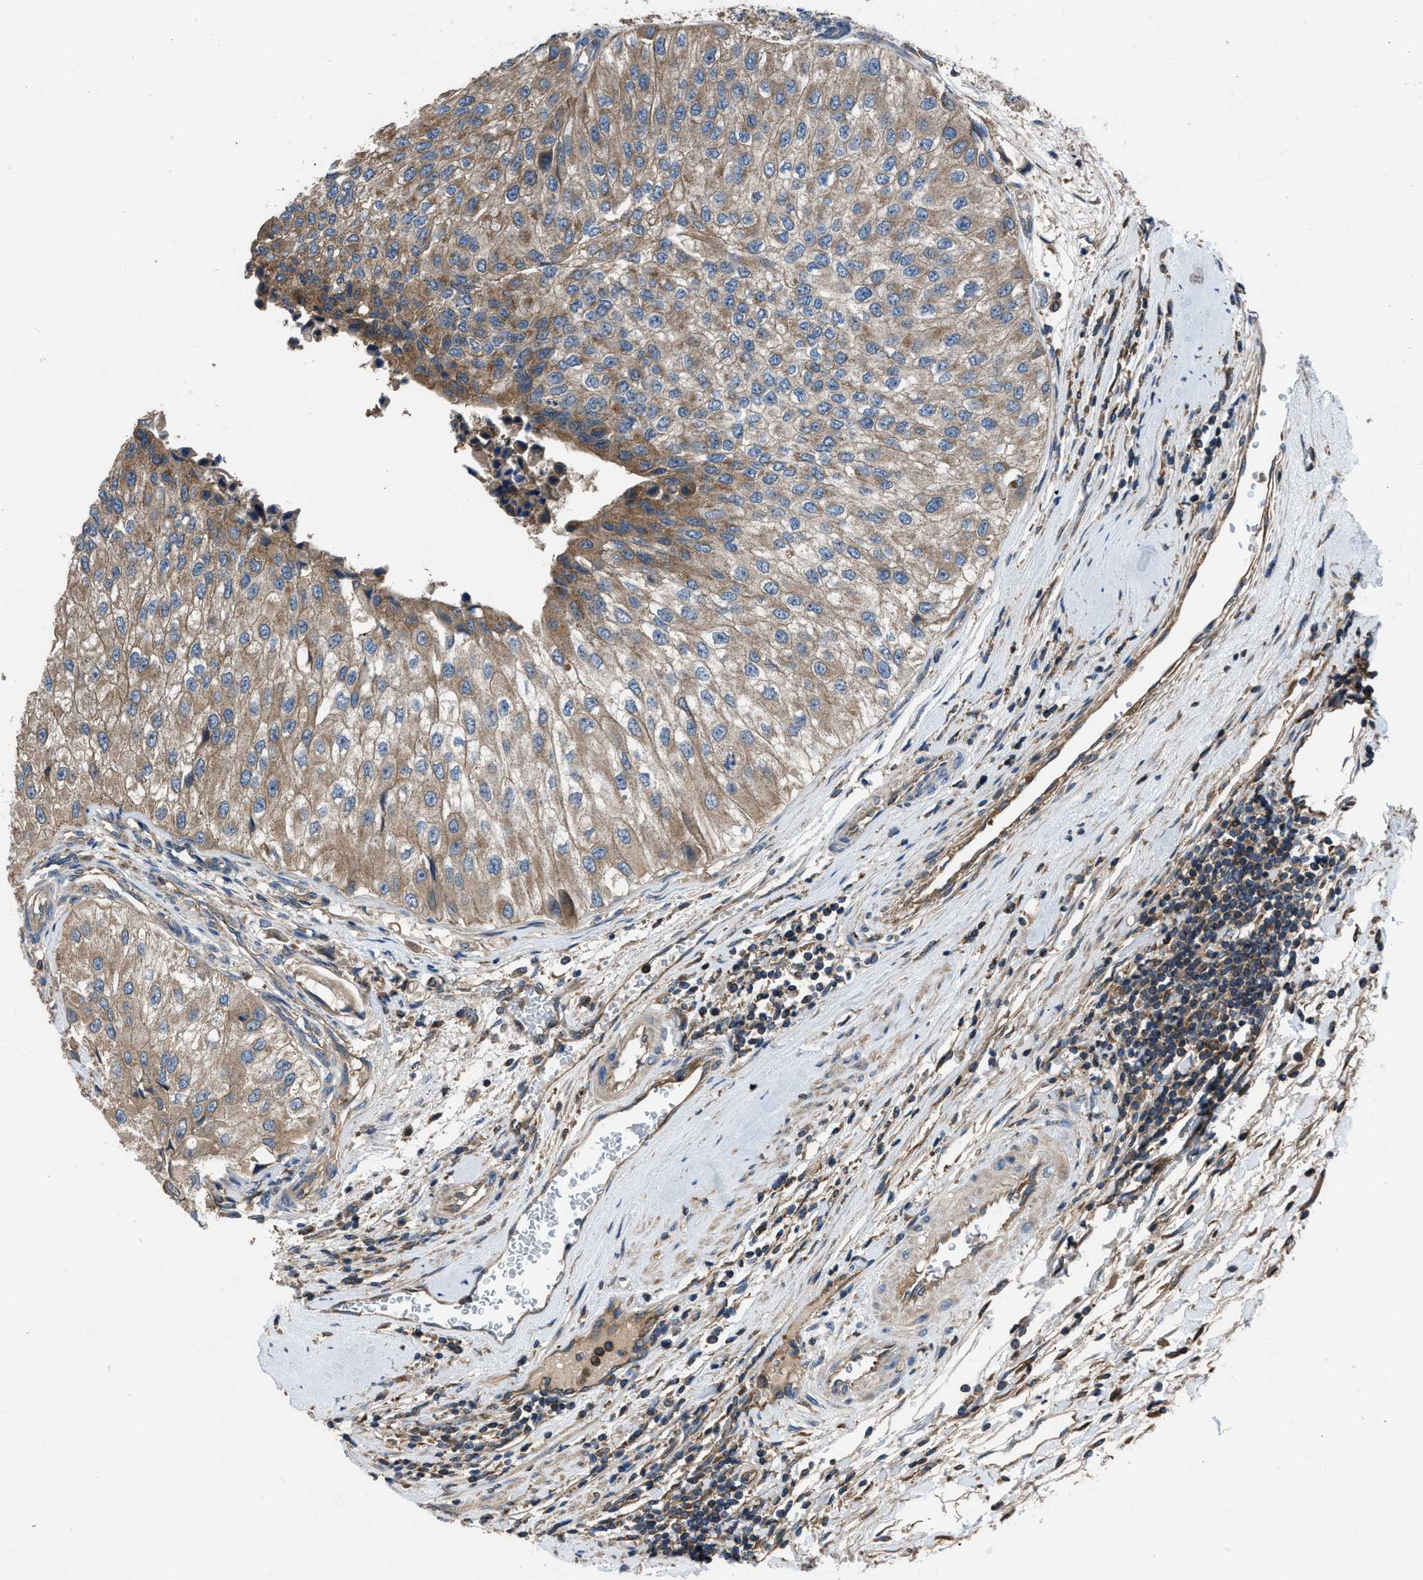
{"staining": {"intensity": "moderate", "quantity": ">75%", "location": "cytoplasmic/membranous"}, "tissue": "urothelial cancer", "cell_type": "Tumor cells", "image_type": "cancer", "snomed": [{"axis": "morphology", "description": "Urothelial carcinoma, High grade"}, {"axis": "topography", "description": "Kidney"}, {"axis": "topography", "description": "Urinary bladder"}], "caption": "Immunohistochemical staining of human urothelial carcinoma (high-grade) exhibits medium levels of moderate cytoplasmic/membranous expression in about >75% of tumor cells.", "gene": "USP25", "patient": {"sex": "male", "age": 77}}